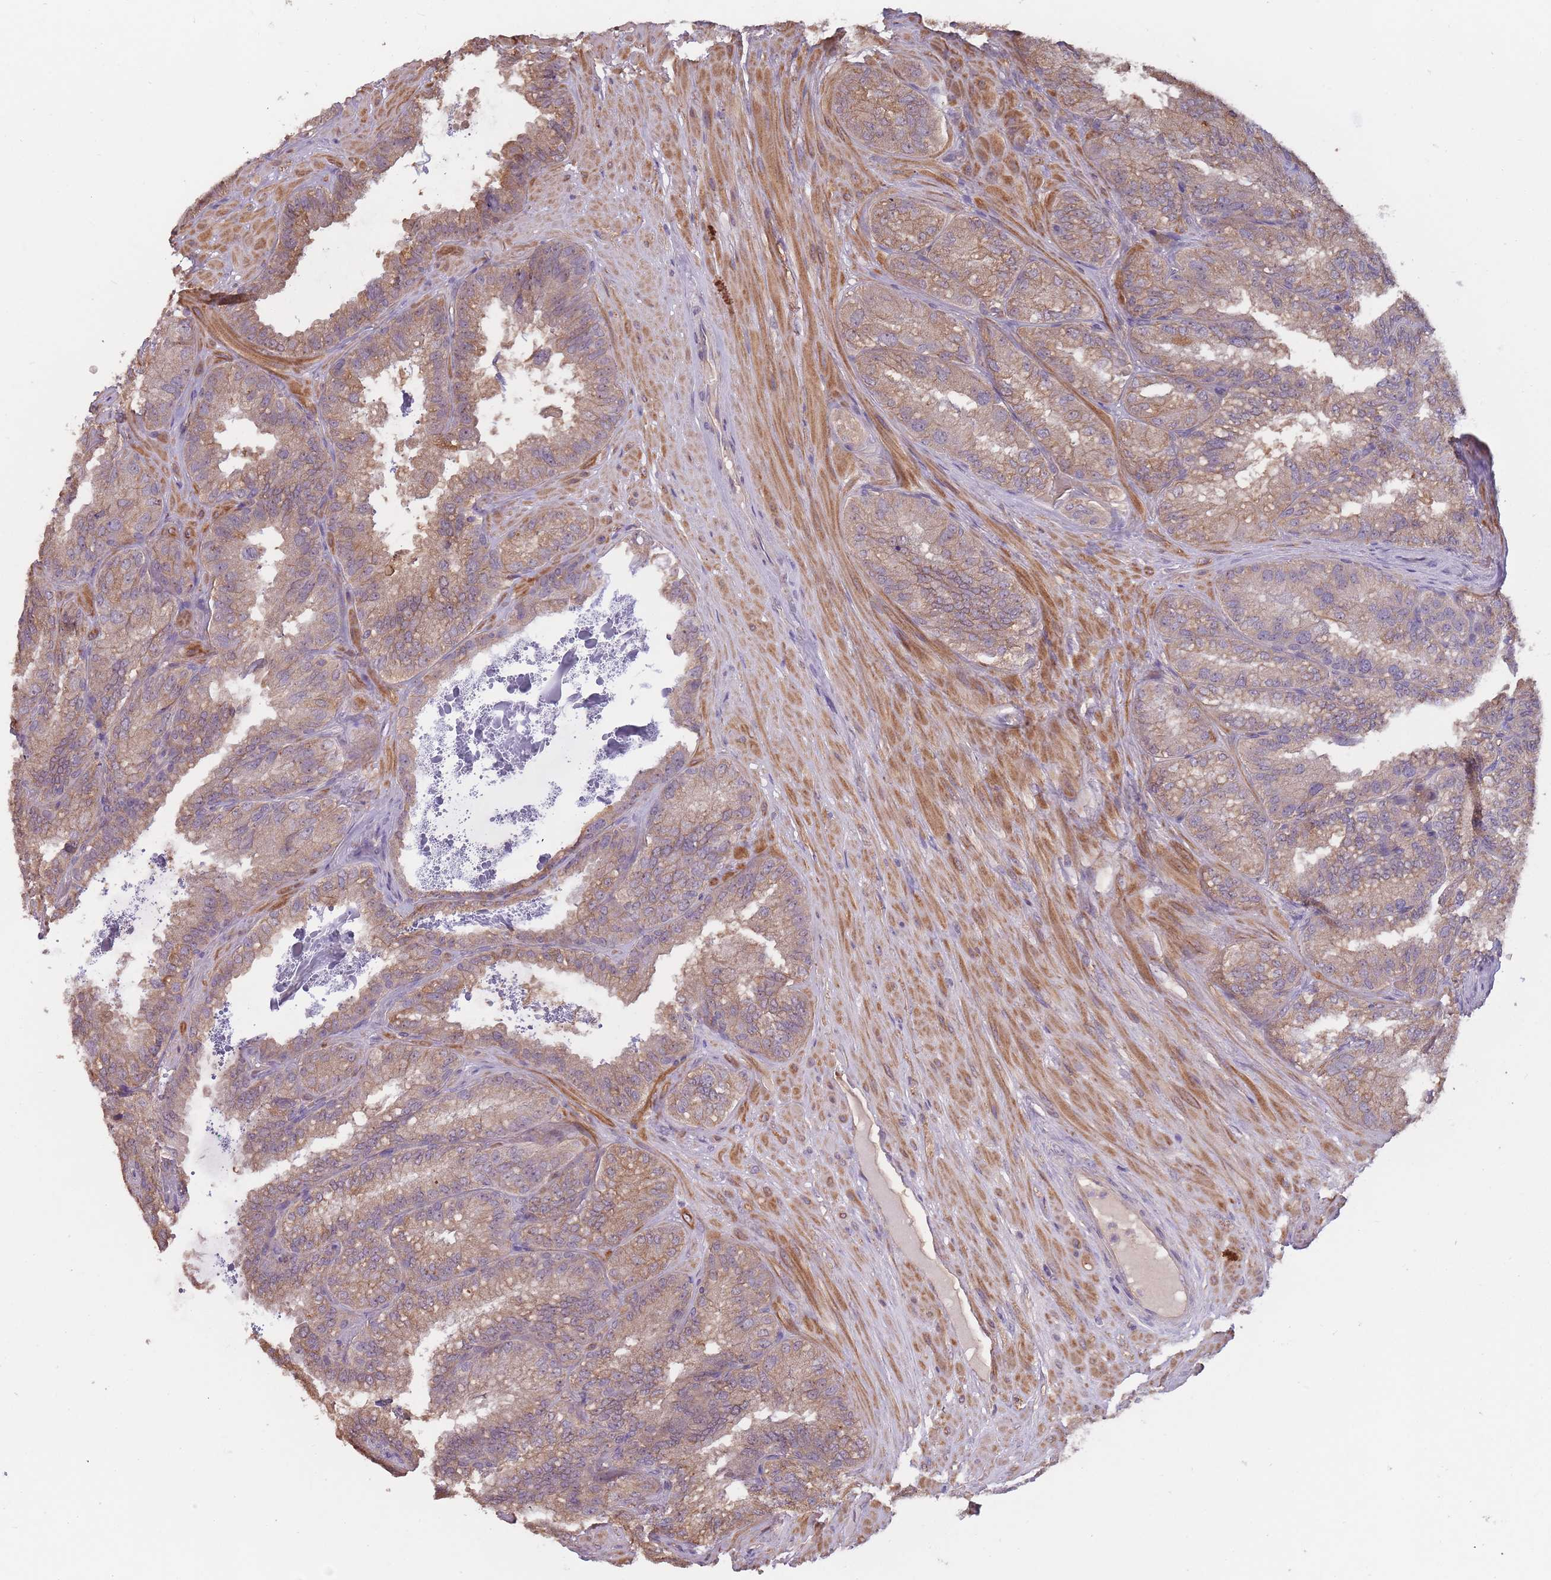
{"staining": {"intensity": "moderate", "quantity": ">75%", "location": "cytoplasmic/membranous"}, "tissue": "seminal vesicle", "cell_type": "Glandular cells", "image_type": "normal", "snomed": [{"axis": "morphology", "description": "Normal tissue, NOS"}, {"axis": "topography", "description": "Seminal veicle"}], "caption": "The immunohistochemical stain highlights moderate cytoplasmic/membranous staining in glandular cells of benign seminal vesicle.", "gene": "KIAA1755", "patient": {"sex": "male", "age": 58}}